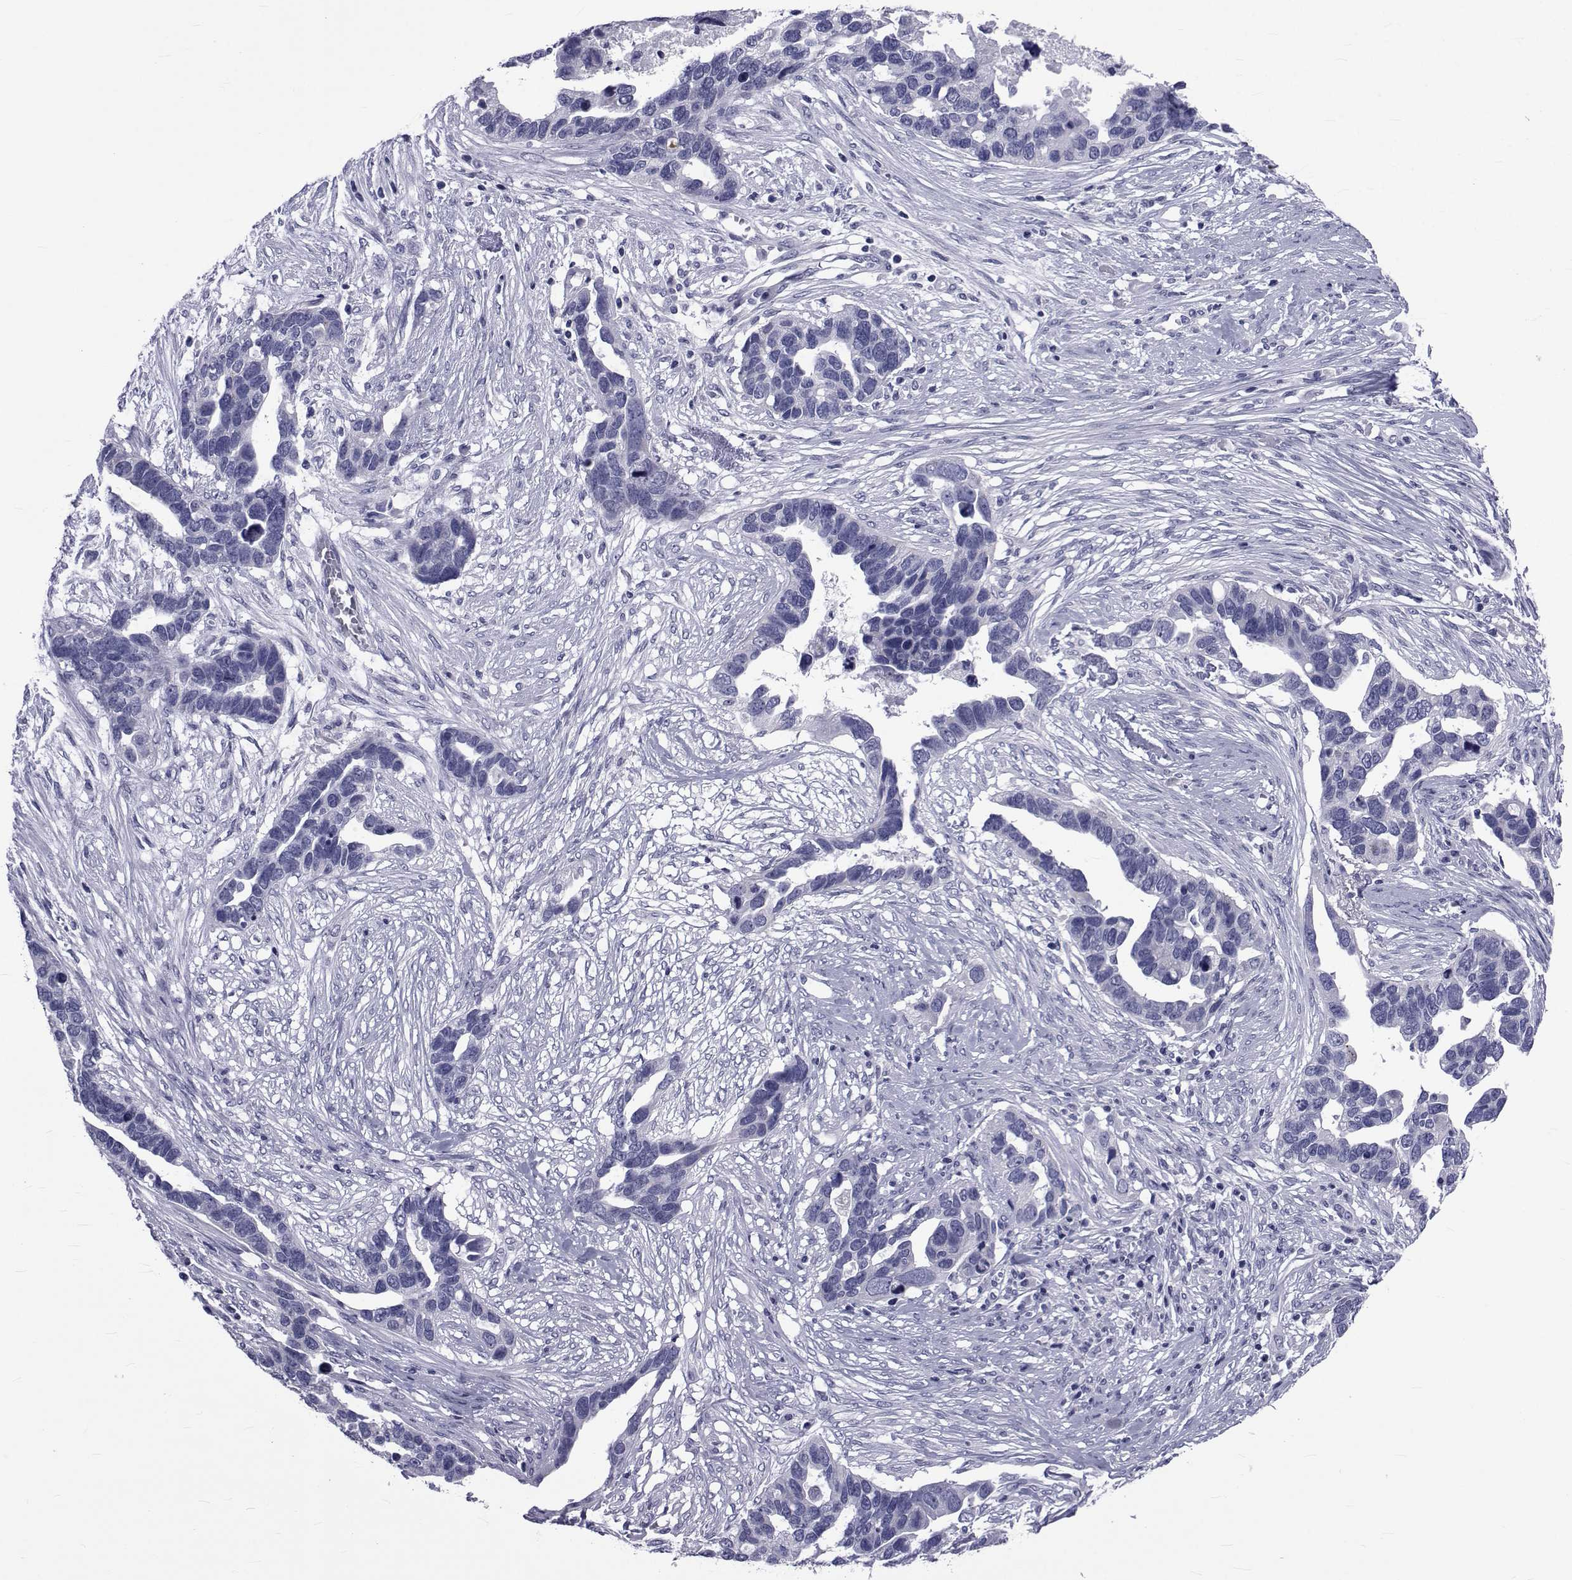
{"staining": {"intensity": "negative", "quantity": "none", "location": "none"}, "tissue": "ovarian cancer", "cell_type": "Tumor cells", "image_type": "cancer", "snomed": [{"axis": "morphology", "description": "Cystadenocarcinoma, serous, NOS"}, {"axis": "topography", "description": "Ovary"}], "caption": "DAB immunohistochemical staining of ovarian cancer (serous cystadenocarcinoma) demonstrates no significant positivity in tumor cells.", "gene": "GKAP1", "patient": {"sex": "female", "age": 54}}